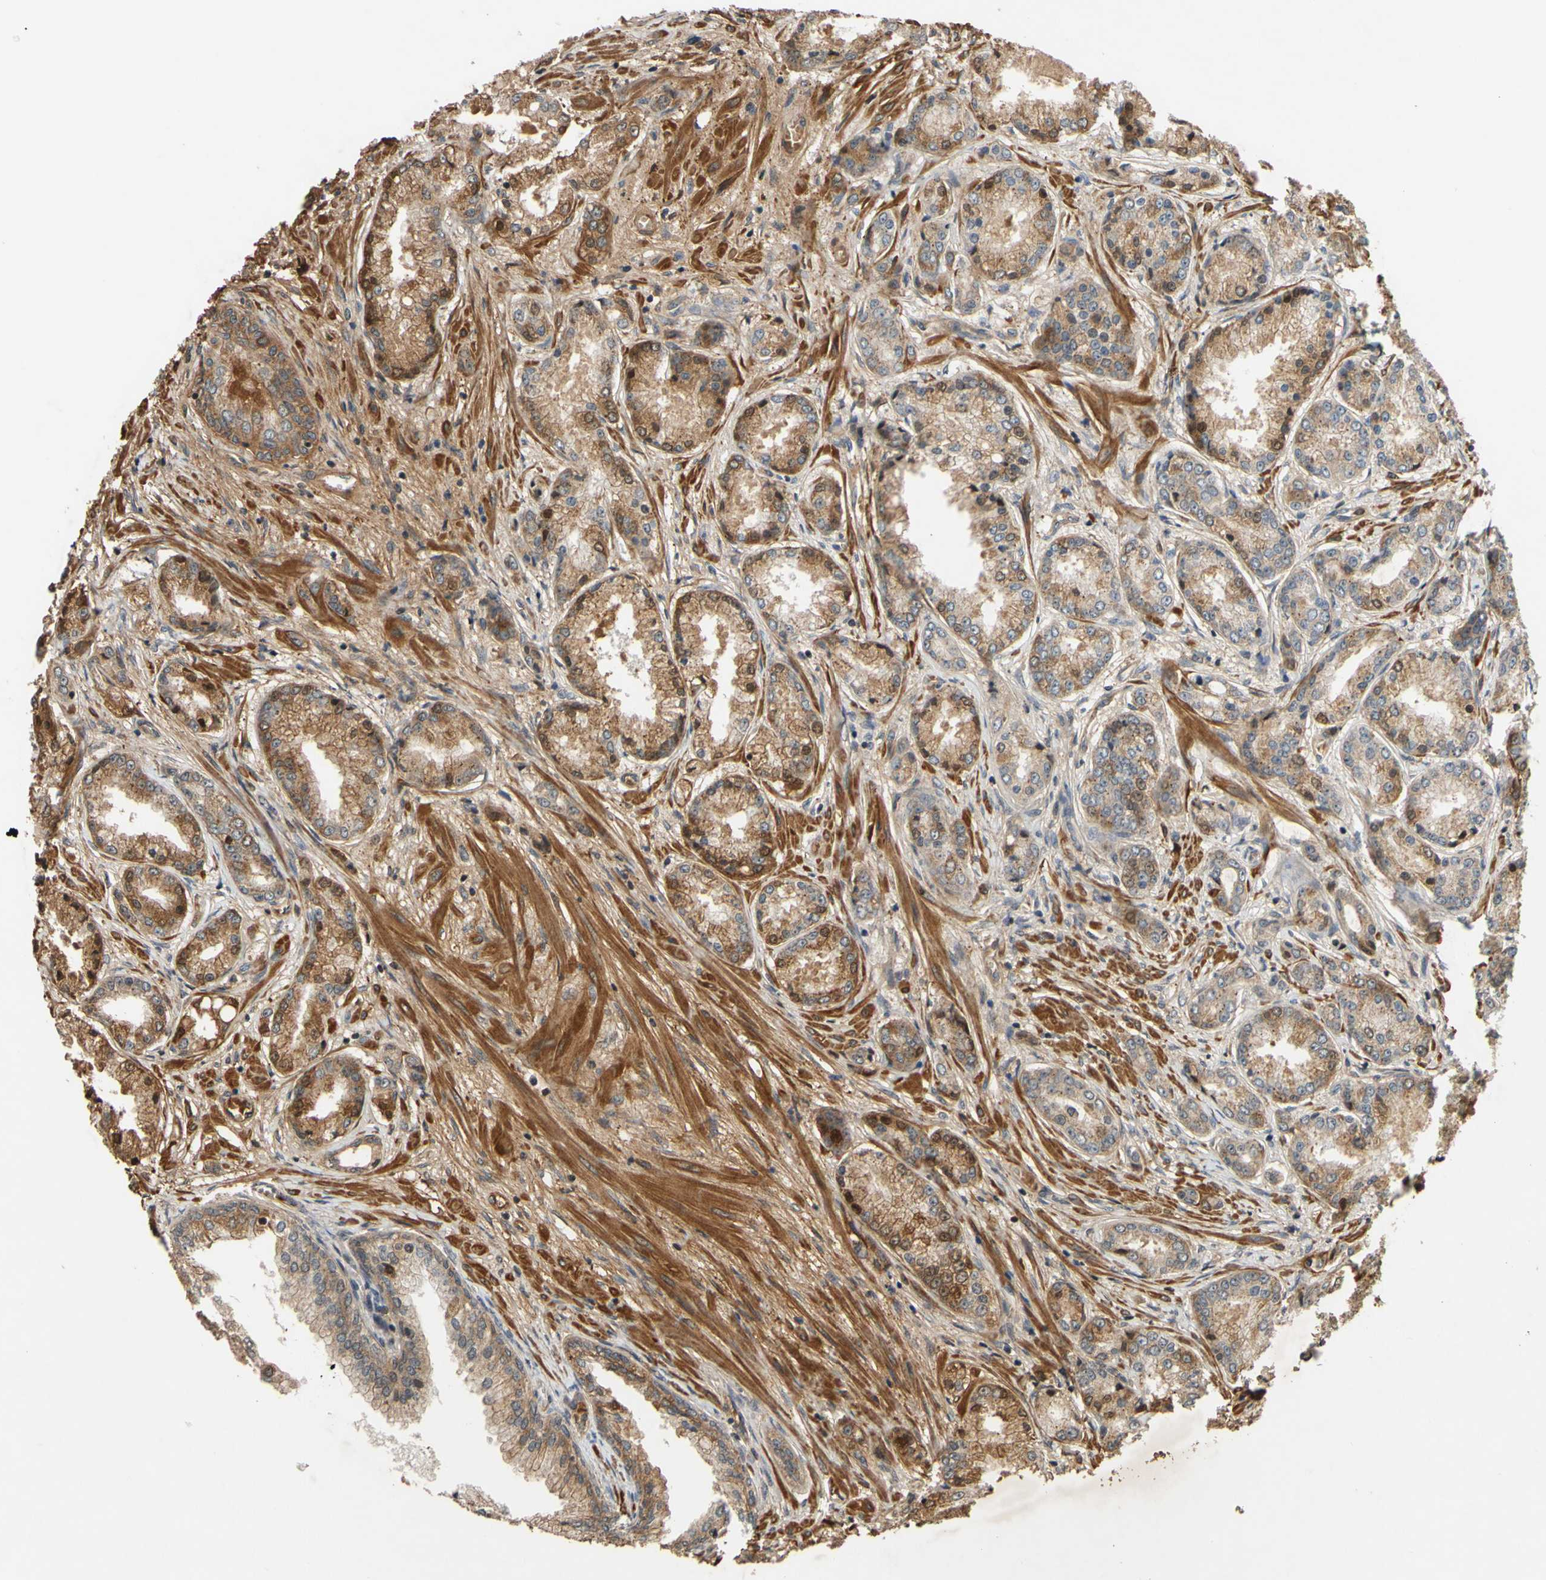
{"staining": {"intensity": "moderate", "quantity": ">75%", "location": "cytoplasmic/membranous"}, "tissue": "prostate cancer", "cell_type": "Tumor cells", "image_type": "cancer", "snomed": [{"axis": "morphology", "description": "Adenocarcinoma, High grade"}, {"axis": "topography", "description": "Prostate"}], "caption": "A high-resolution micrograph shows immunohistochemistry staining of prostate high-grade adenocarcinoma, which demonstrates moderate cytoplasmic/membranous expression in approximately >75% of tumor cells.", "gene": "PARD6A", "patient": {"sex": "male", "age": 59}}